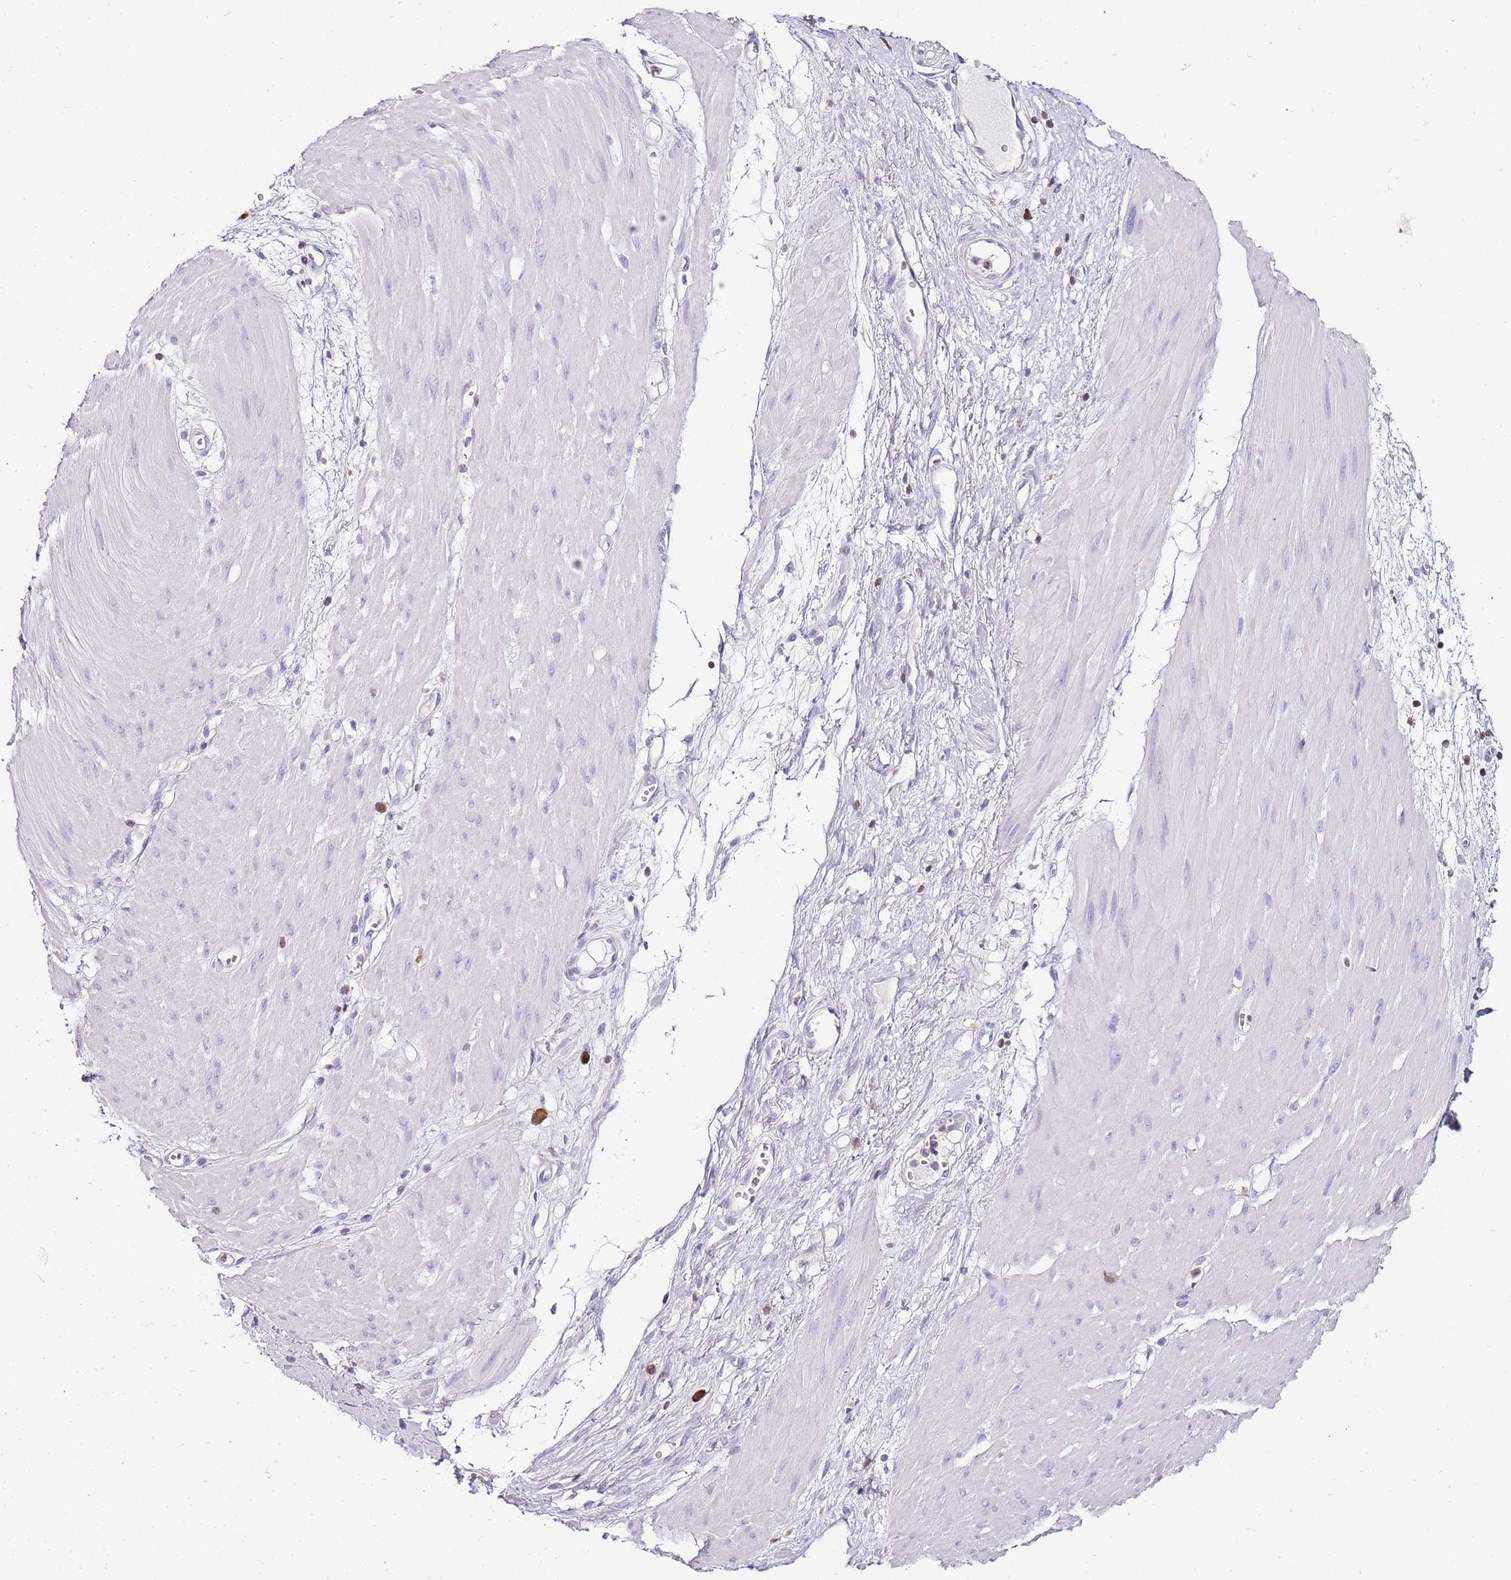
{"staining": {"intensity": "negative", "quantity": "none", "location": "none"}, "tissue": "stomach cancer", "cell_type": "Tumor cells", "image_type": "cancer", "snomed": [{"axis": "morphology", "description": "Adenocarcinoma, NOS"}, {"axis": "topography", "description": "Stomach"}], "caption": "Stomach cancer was stained to show a protein in brown. There is no significant staining in tumor cells.", "gene": "ZBP1", "patient": {"sex": "female", "age": 76}}